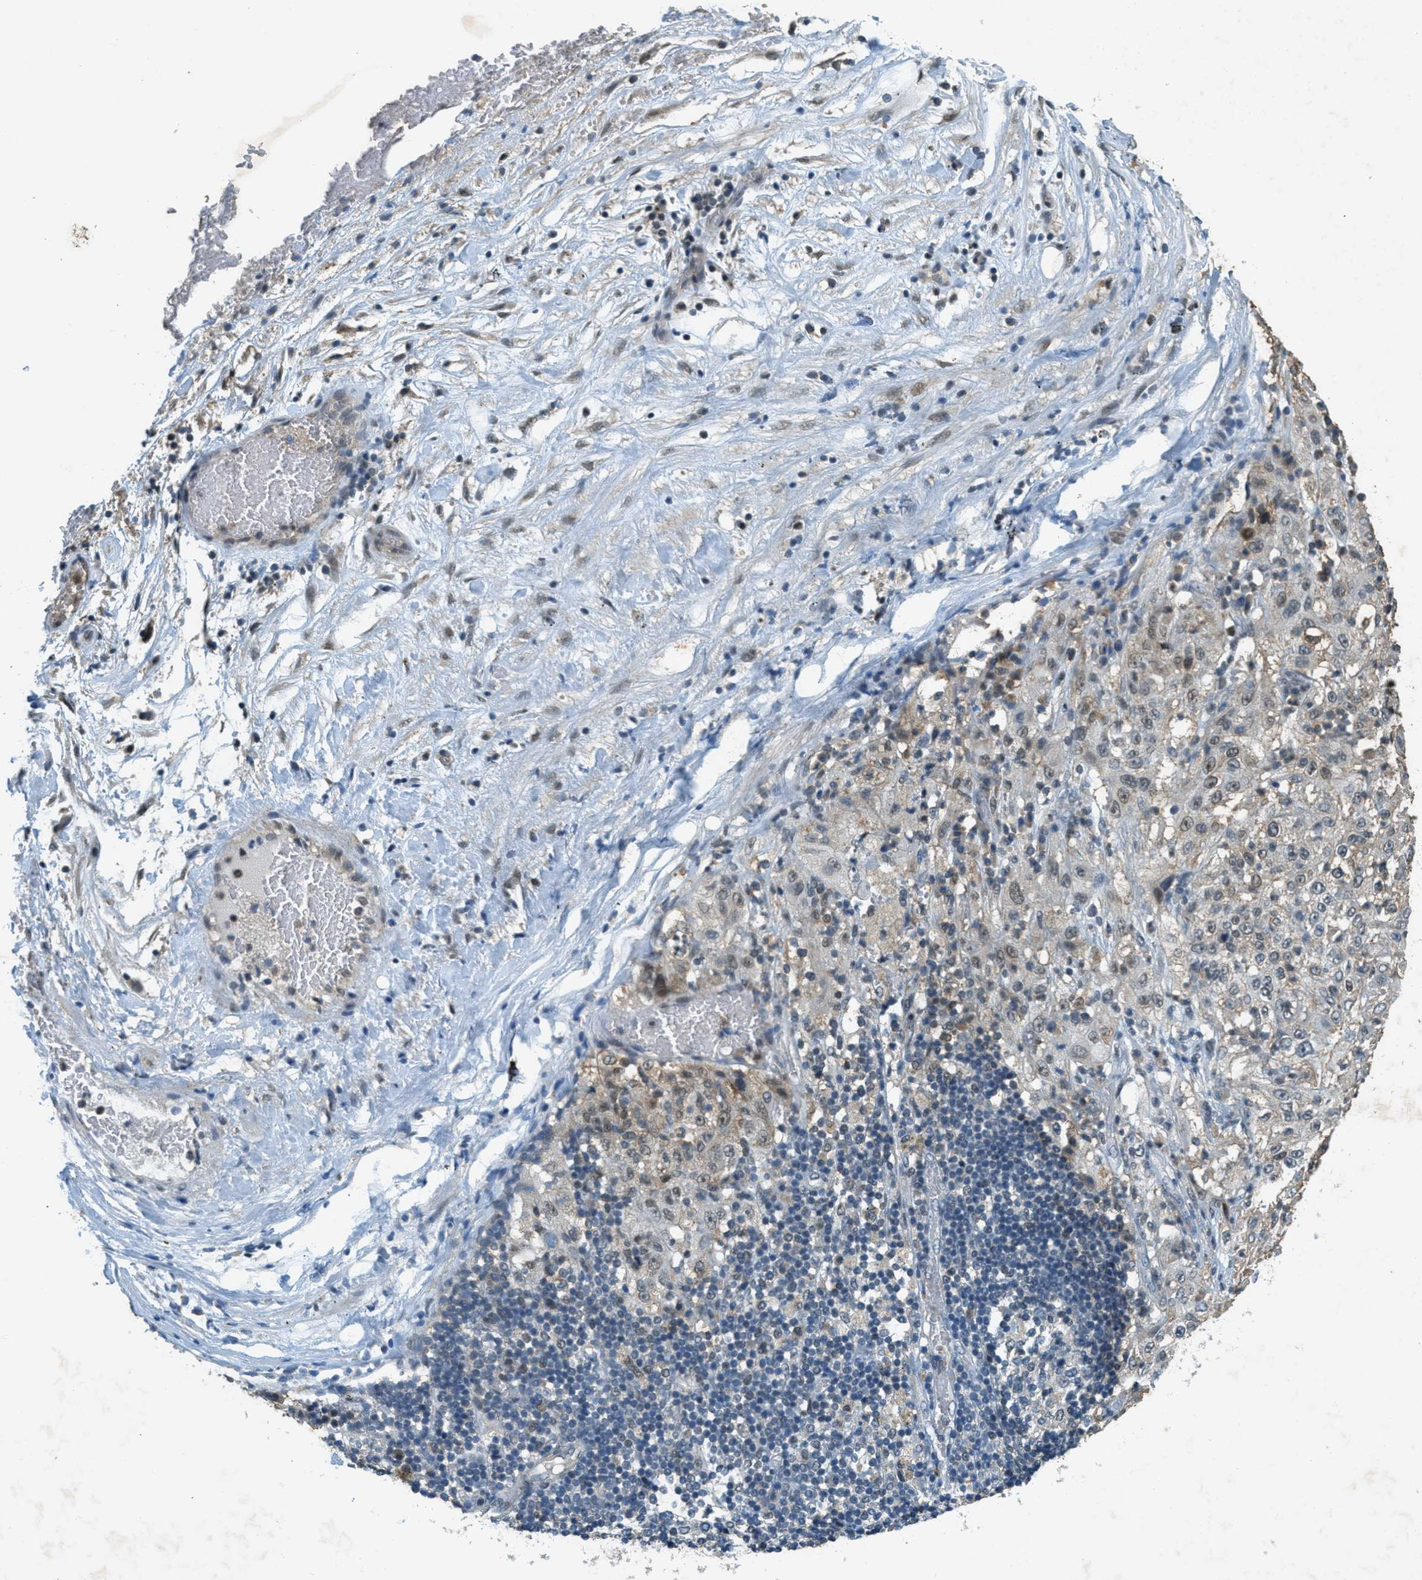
{"staining": {"intensity": "weak", "quantity": "25%-75%", "location": "nuclear"}, "tissue": "lung cancer", "cell_type": "Tumor cells", "image_type": "cancer", "snomed": [{"axis": "morphology", "description": "Inflammation, NOS"}, {"axis": "morphology", "description": "Squamous cell carcinoma, NOS"}, {"axis": "topography", "description": "Lymph node"}, {"axis": "topography", "description": "Soft tissue"}, {"axis": "topography", "description": "Lung"}], "caption": "Human lung cancer (squamous cell carcinoma) stained for a protein (brown) demonstrates weak nuclear positive staining in approximately 25%-75% of tumor cells.", "gene": "TCF20", "patient": {"sex": "male", "age": 66}}